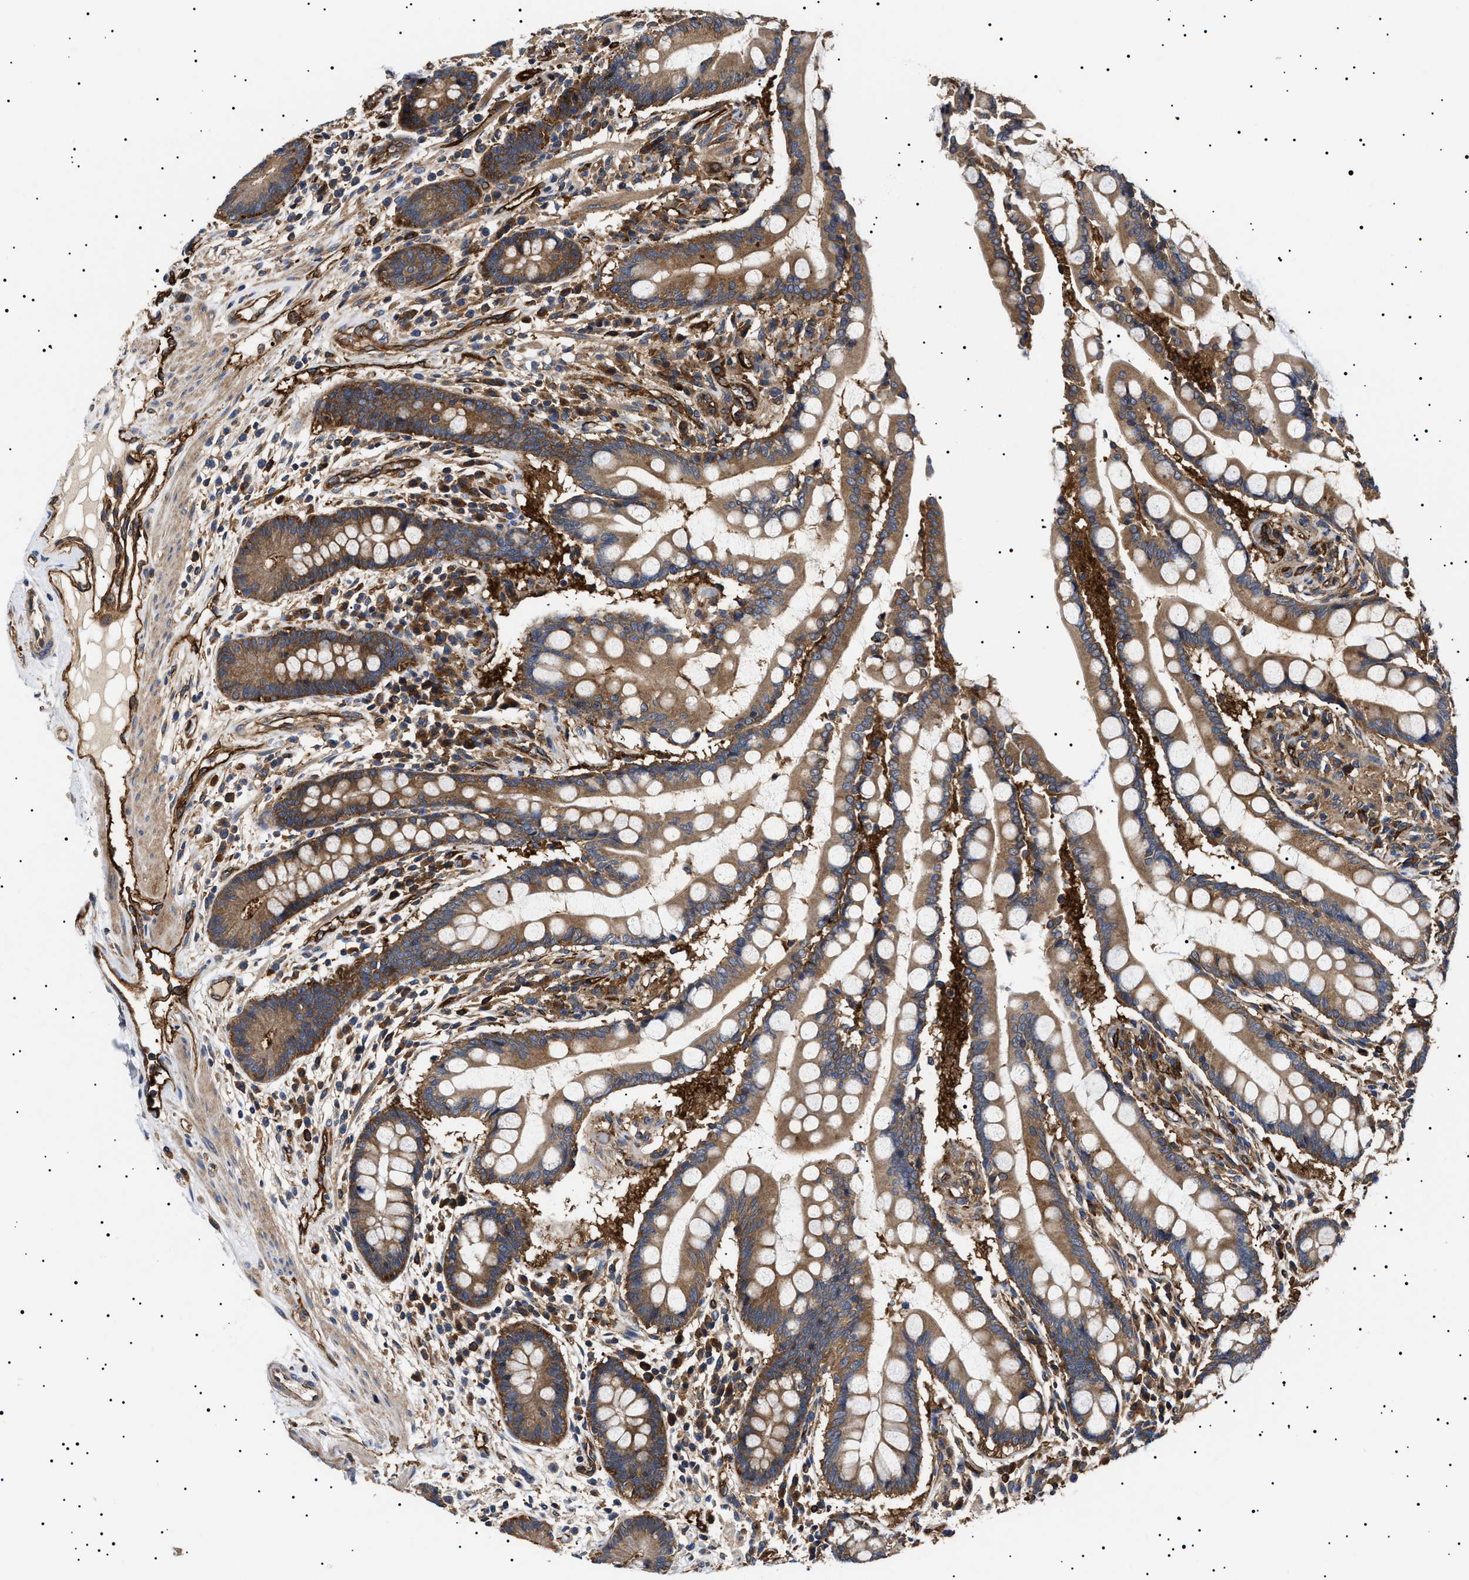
{"staining": {"intensity": "moderate", "quantity": ">75%", "location": "cytoplasmic/membranous"}, "tissue": "colon", "cell_type": "Endothelial cells", "image_type": "normal", "snomed": [{"axis": "morphology", "description": "Normal tissue, NOS"}, {"axis": "topography", "description": "Colon"}], "caption": "Endothelial cells demonstrate medium levels of moderate cytoplasmic/membranous expression in approximately >75% of cells in benign human colon.", "gene": "TPP2", "patient": {"sex": "male", "age": 73}}